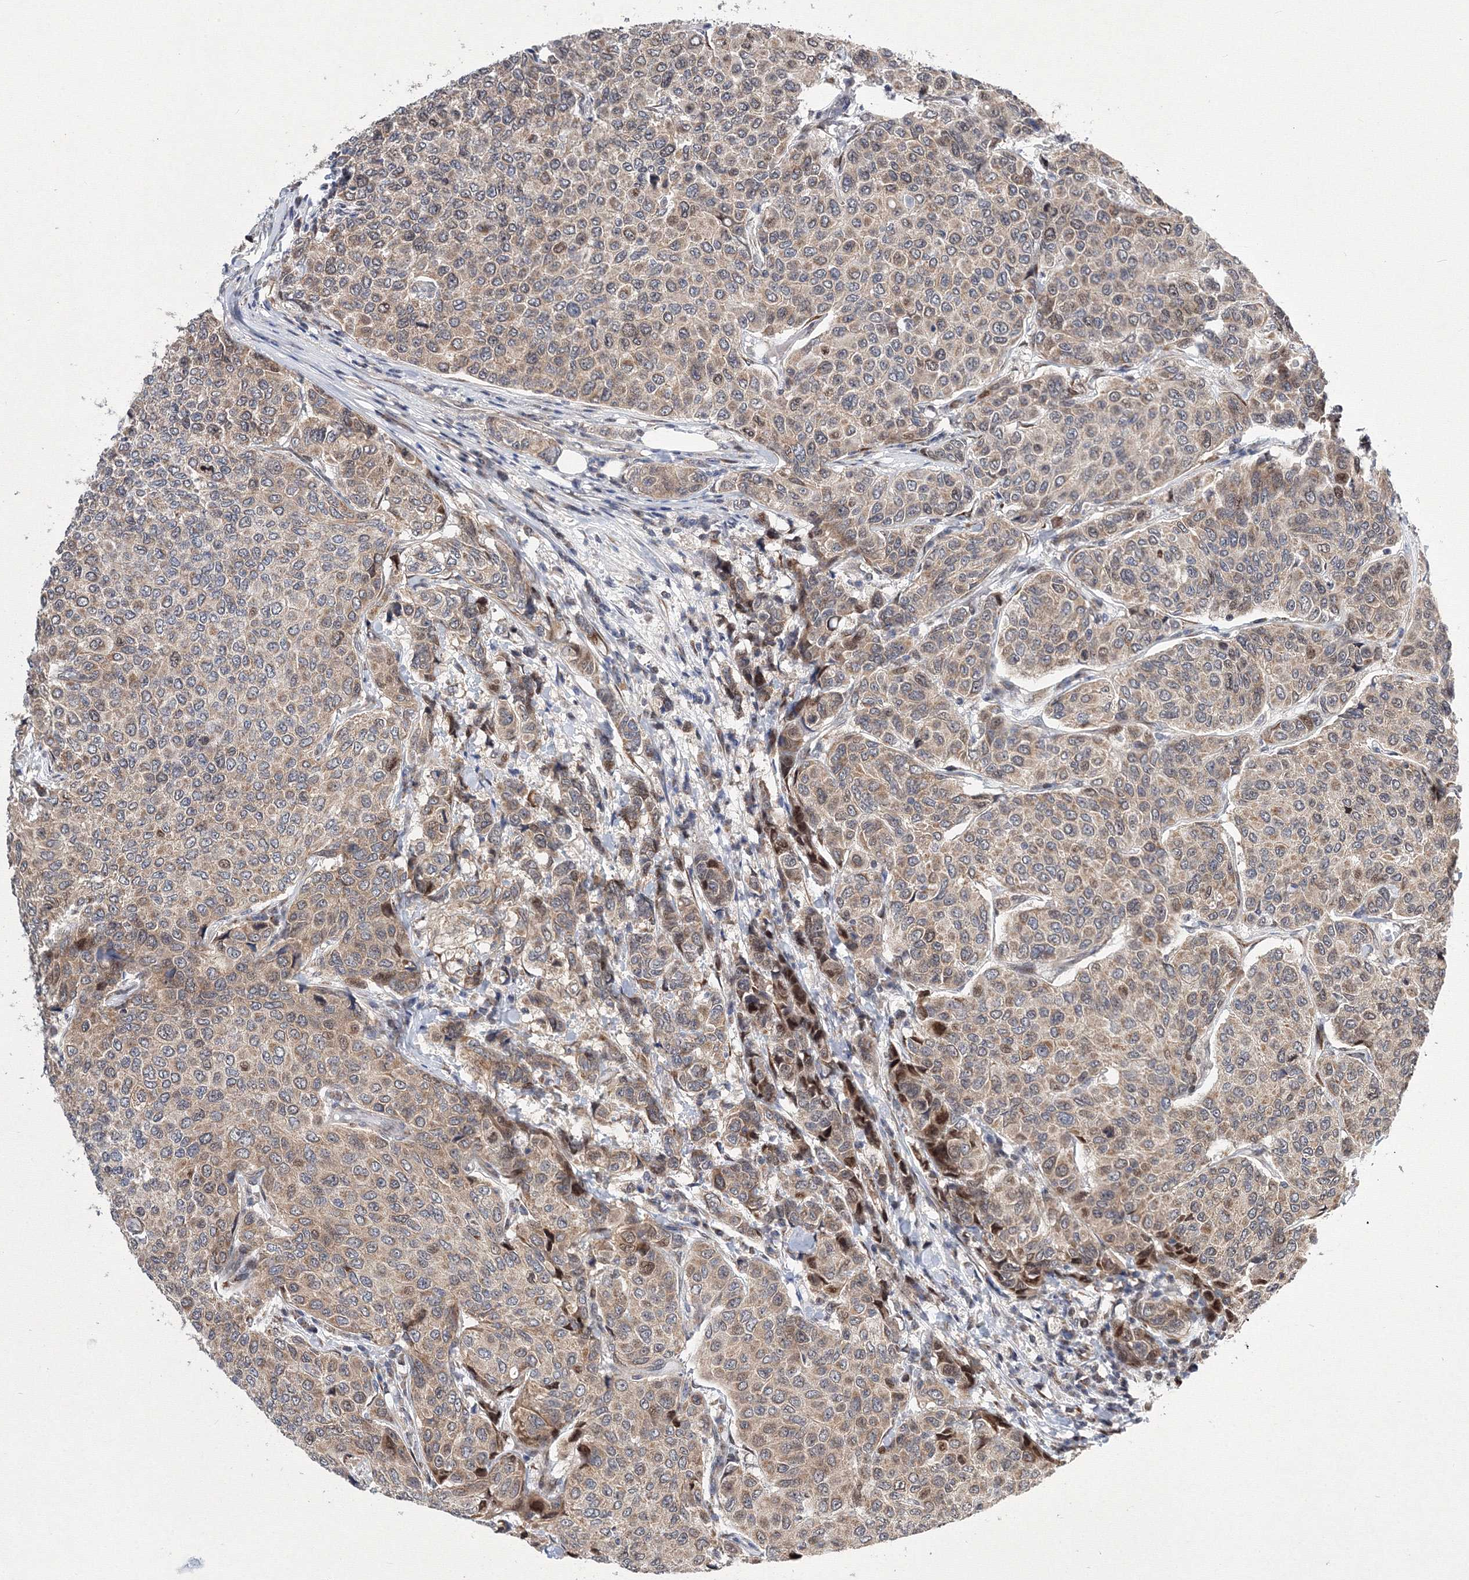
{"staining": {"intensity": "moderate", "quantity": ">75%", "location": "cytoplasmic/membranous"}, "tissue": "breast cancer", "cell_type": "Tumor cells", "image_type": "cancer", "snomed": [{"axis": "morphology", "description": "Duct carcinoma"}, {"axis": "topography", "description": "Breast"}], "caption": "Immunohistochemical staining of human breast invasive ductal carcinoma displays medium levels of moderate cytoplasmic/membranous protein staining in about >75% of tumor cells. The protein of interest is shown in brown color, while the nuclei are stained blue.", "gene": "GPN1", "patient": {"sex": "female", "age": 55}}